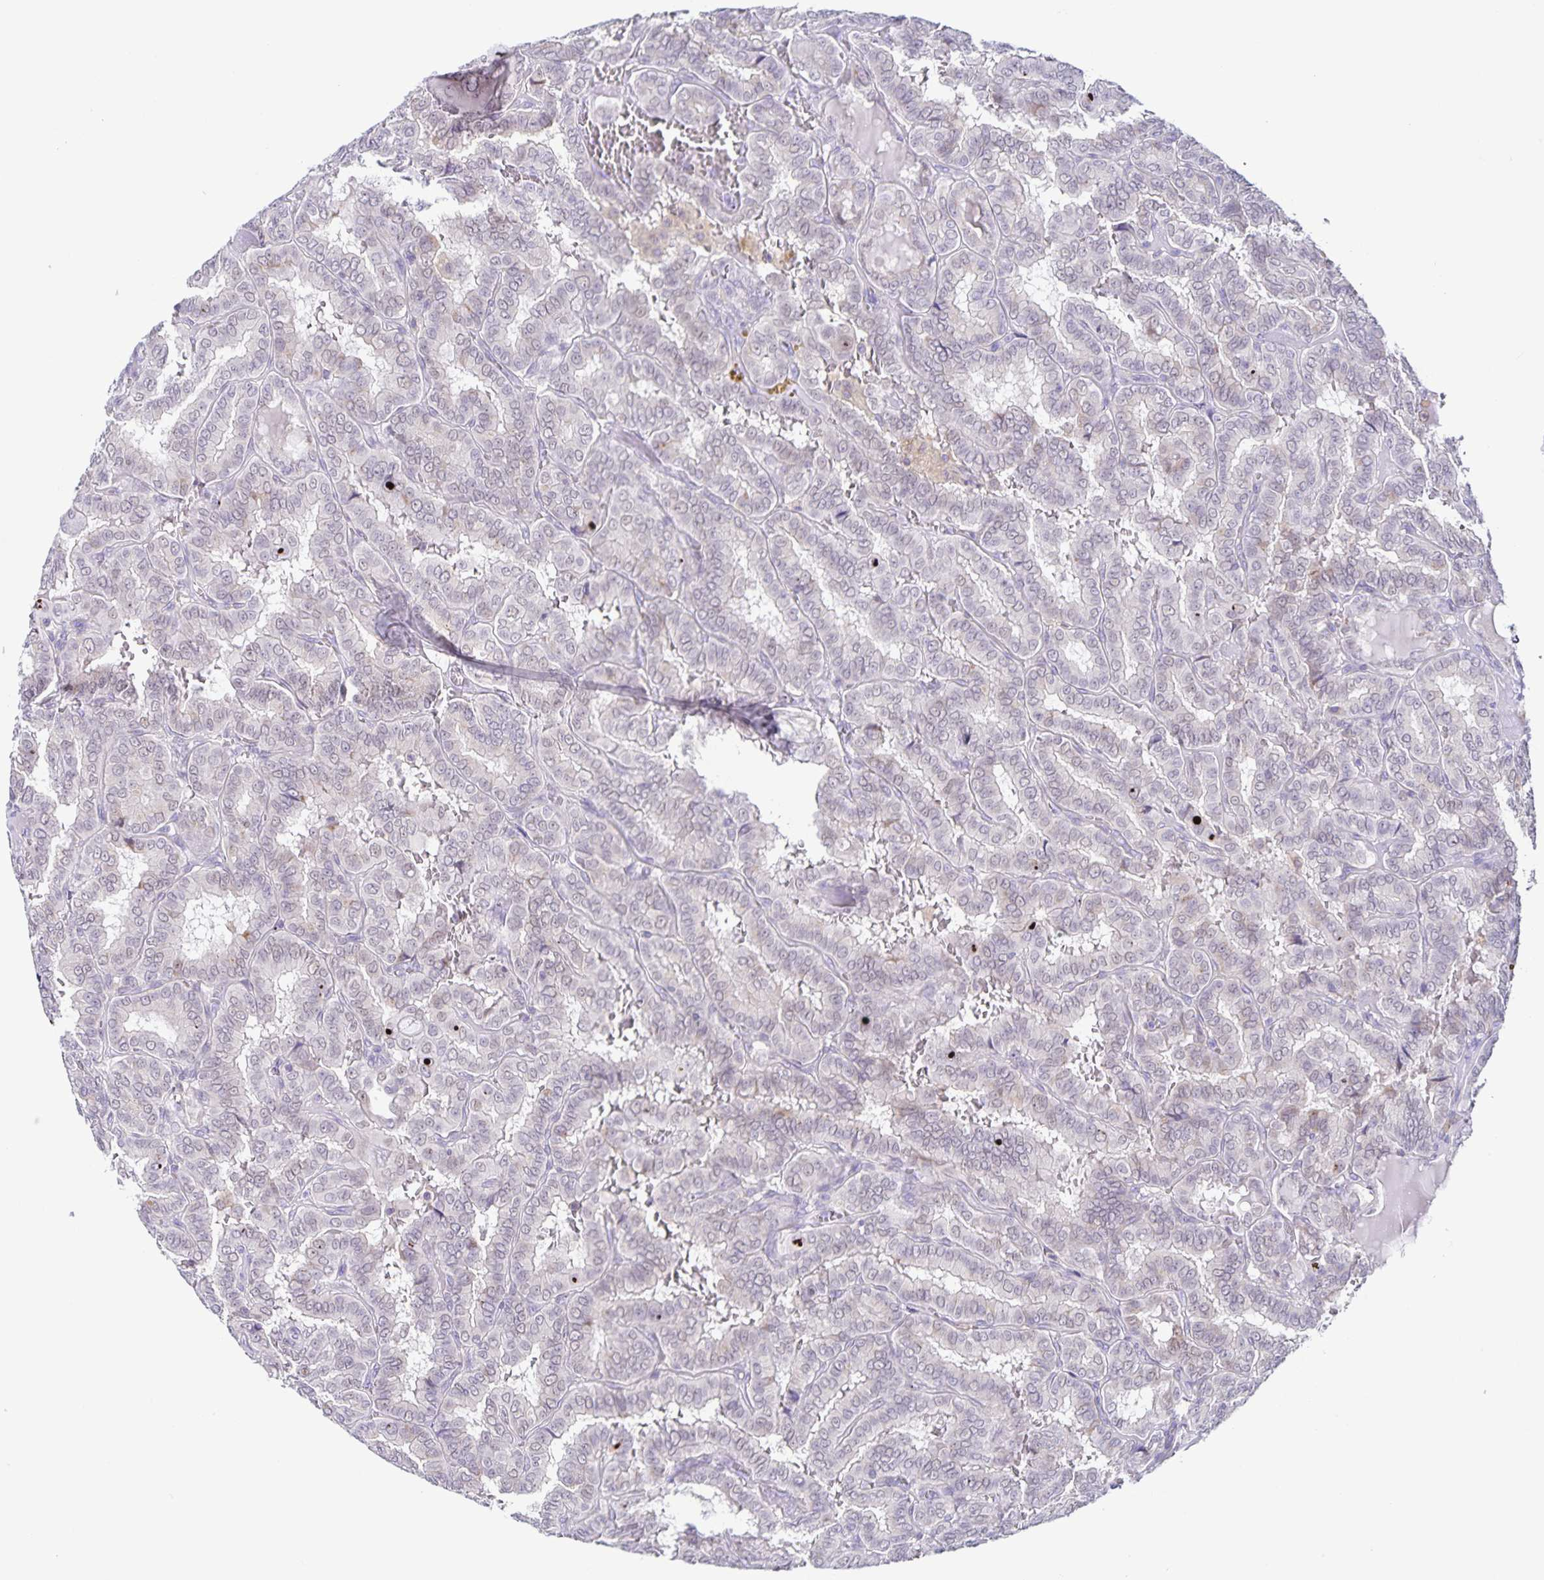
{"staining": {"intensity": "negative", "quantity": "none", "location": "none"}, "tissue": "thyroid cancer", "cell_type": "Tumor cells", "image_type": "cancer", "snomed": [{"axis": "morphology", "description": "Papillary adenocarcinoma, NOS"}, {"axis": "topography", "description": "Thyroid gland"}], "caption": "Human thyroid cancer stained for a protein using immunohistochemistry demonstrates no expression in tumor cells.", "gene": "STPG4", "patient": {"sex": "female", "age": 46}}